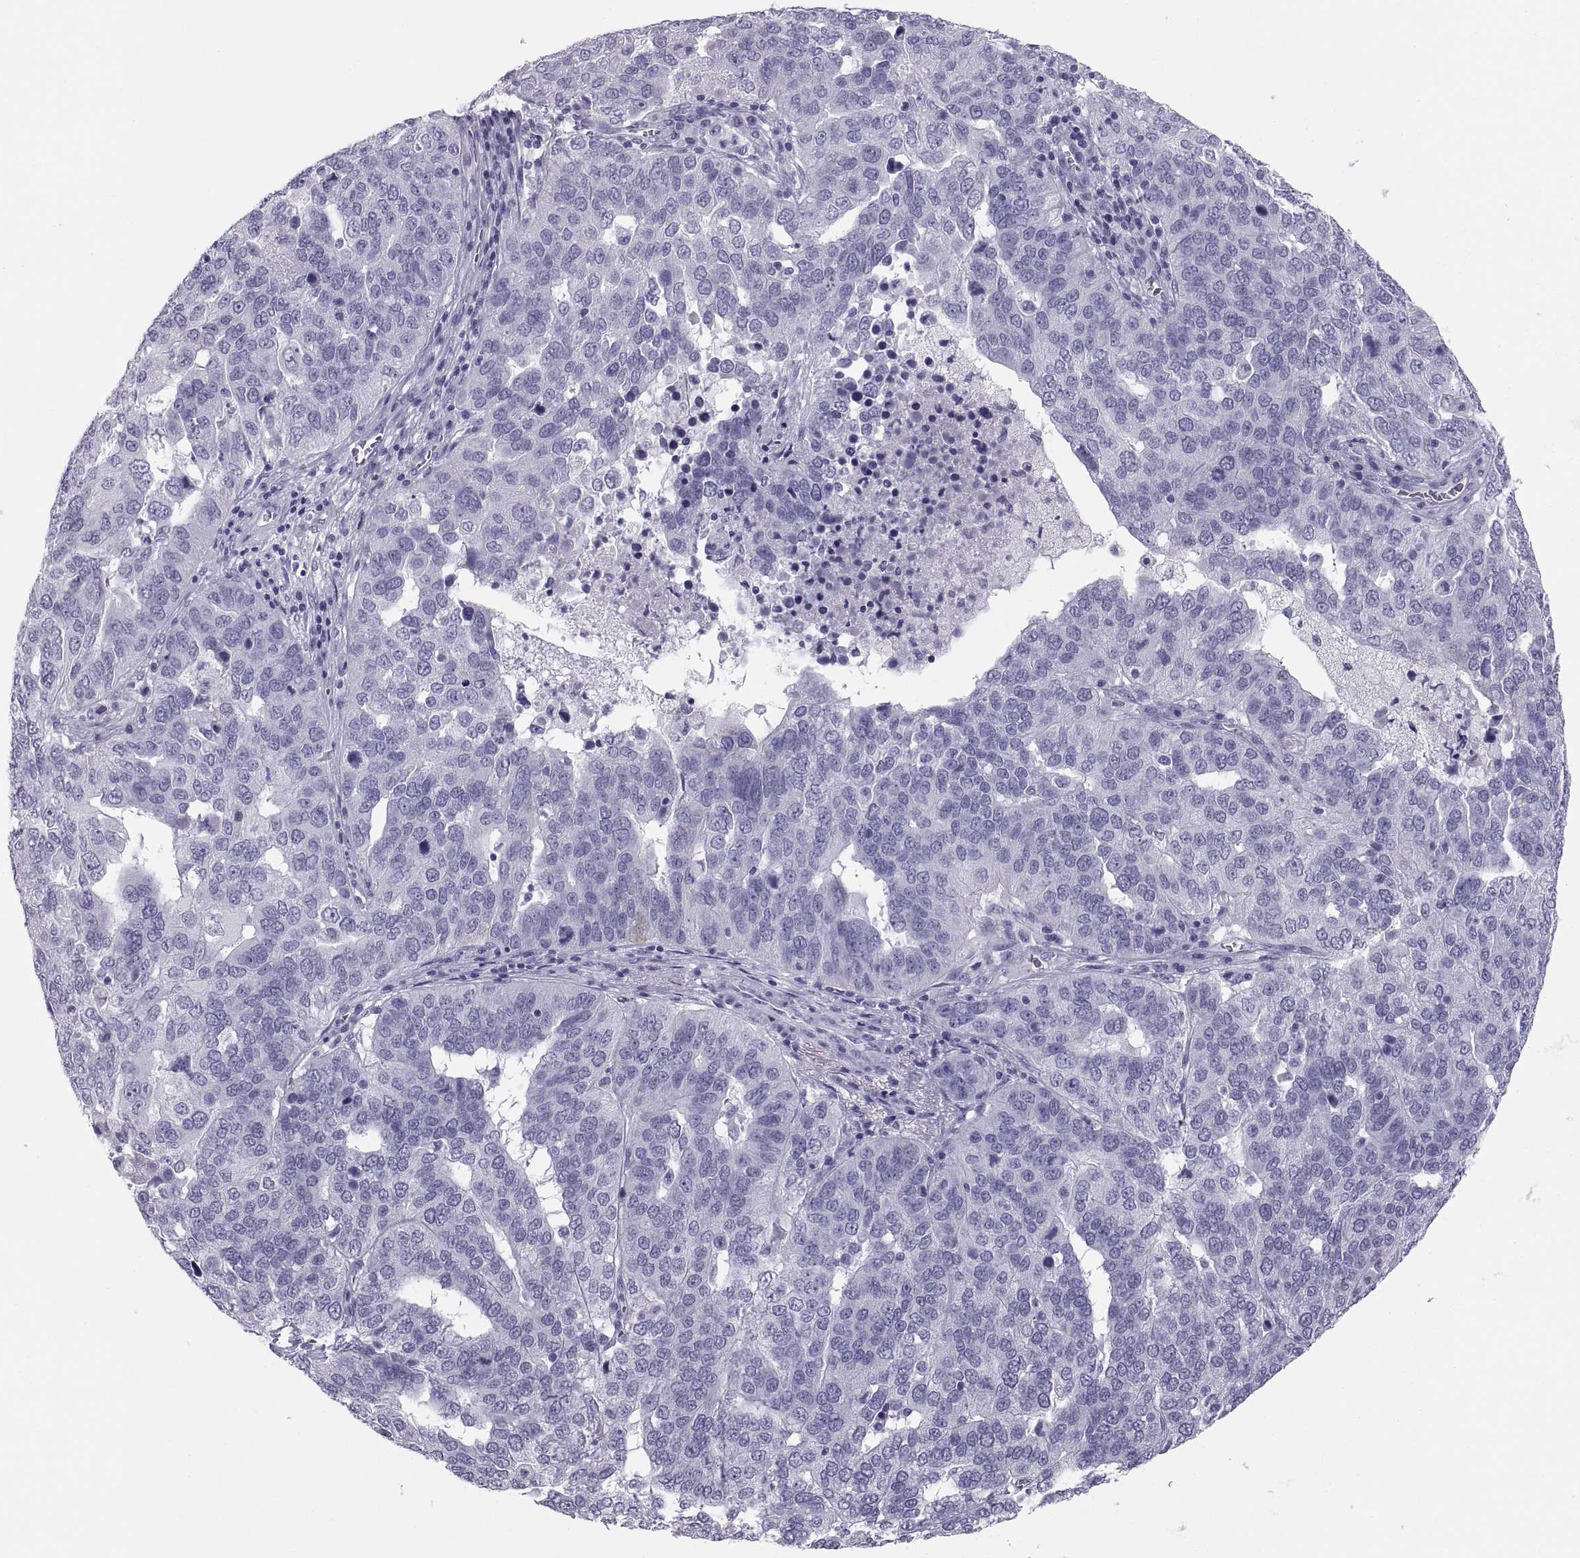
{"staining": {"intensity": "negative", "quantity": "none", "location": "none"}, "tissue": "ovarian cancer", "cell_type": "Tumor cells", "image_type": "cancer", "snomed": [{"axis": "morphology", "description": "Carcinoma, endometroid"}, {"axis": "topography", "description": "Soft tissue"}, {"axis": "topography", "description": "Ovary"}], "caption": "A photomicrograph of human endometroid carcinoma (ovarian) is negative for staining in tumor cells.", "gene": "PAX2", "patient": {"sex": "female", "age": 52}}